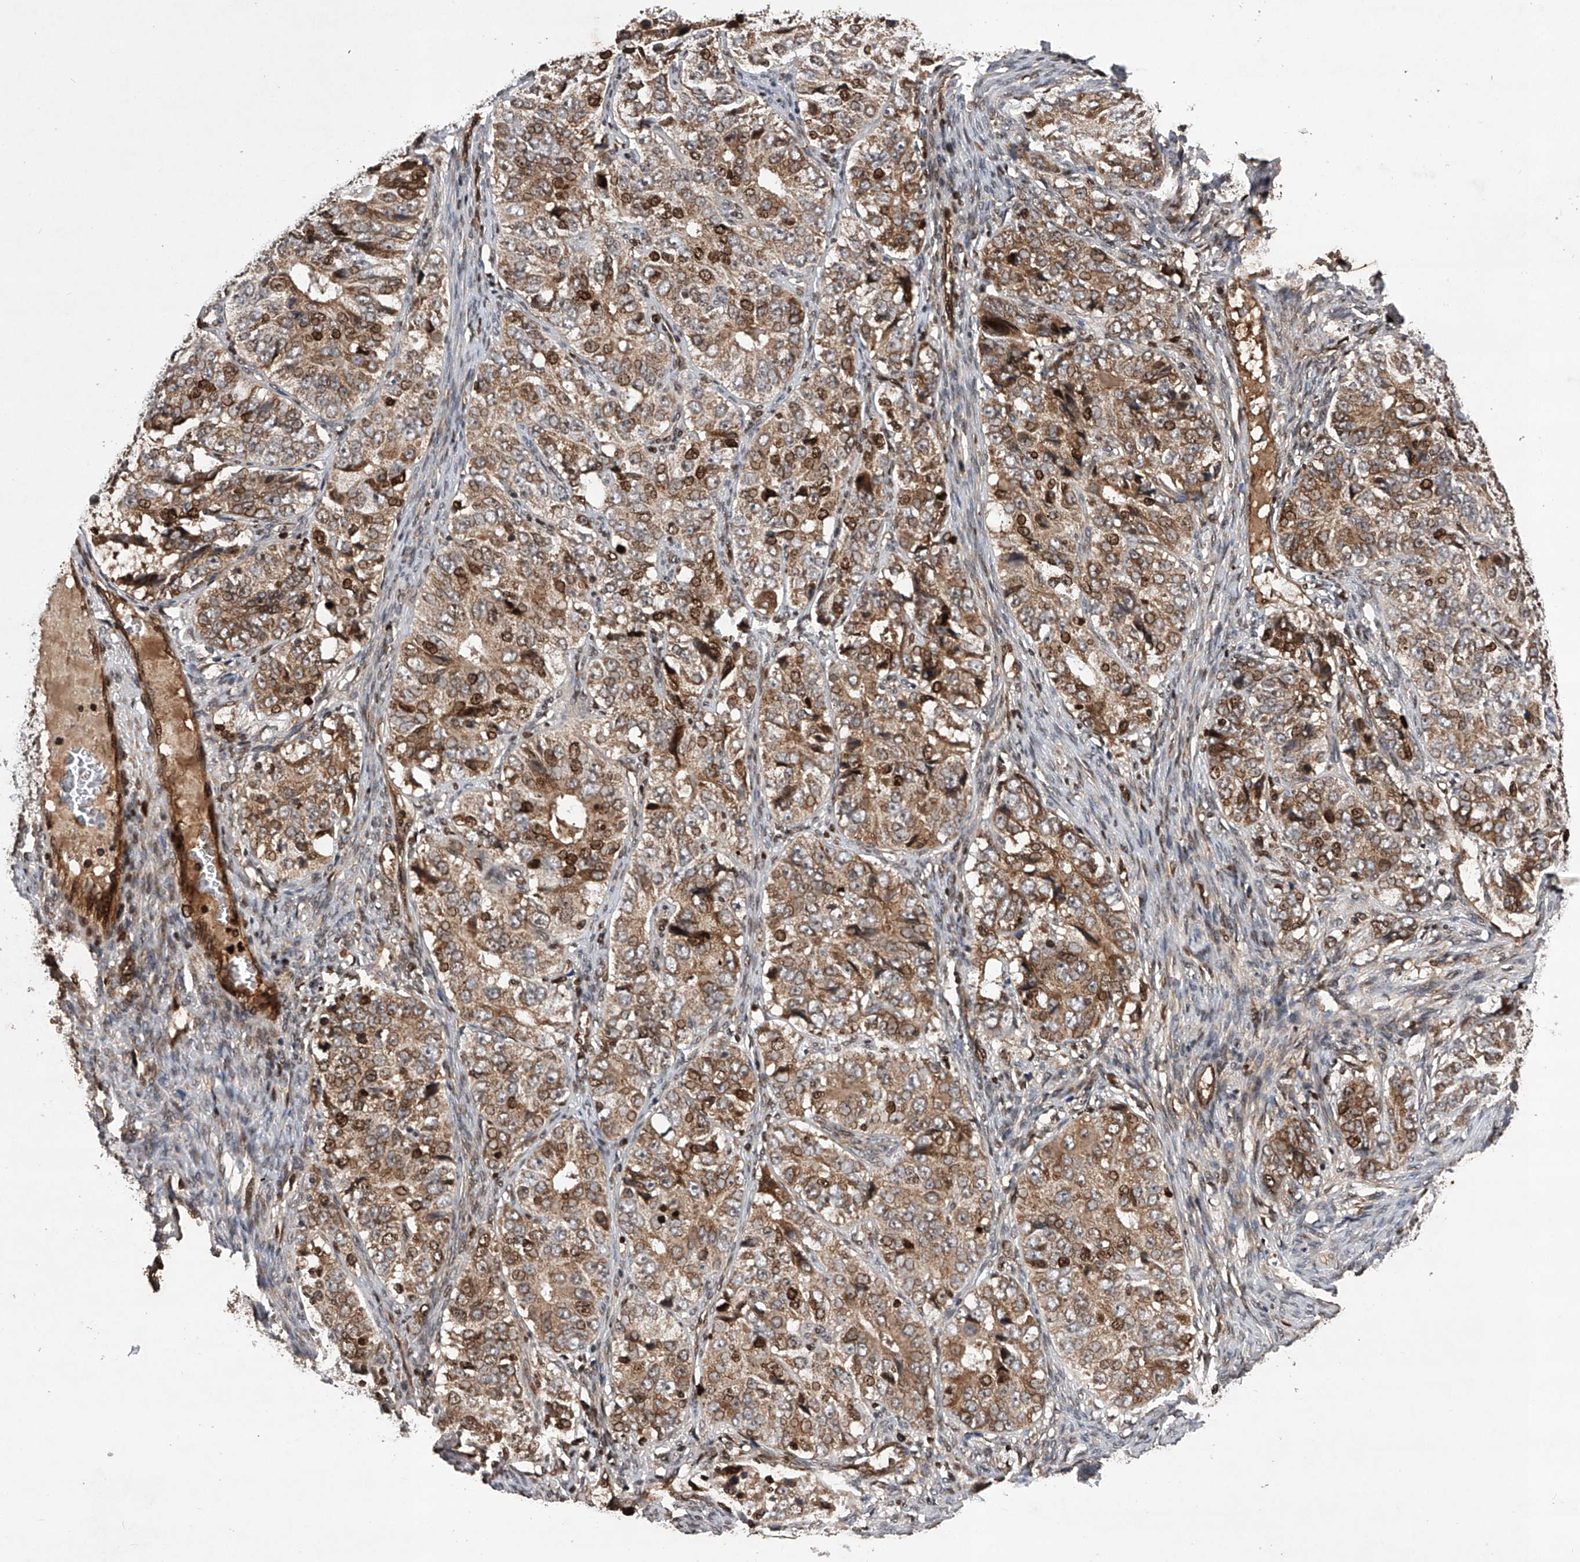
{"staining": {"intensity": "moderate", "quantity": ">75%", "location": "cytoplasmic/membranous,nuclear"}, "tissue": "ovarian cancer", "cell_type": "Tumor cells", "image_type": "cancer", "snomed": [{"axis": "morphology", "description": "Carcinoma, endometroid"}, {"axis": "topography", "description": "Ovary"}], "caption": "High-power microscopy captured an immunohistochemistry (IHC) photomicrograph of ovarian endometroid carcinoma, revealing moderate cytoplasmic/membranous and nuclear staining in about >75% of tumor cells. The staining is performed using DAB brown chromogen to label protein expression. The nuclei are counter-stained blue using hematoxylin.", "gene": "MAP3K11", "patient": {"sex": "female", "age": 51}}